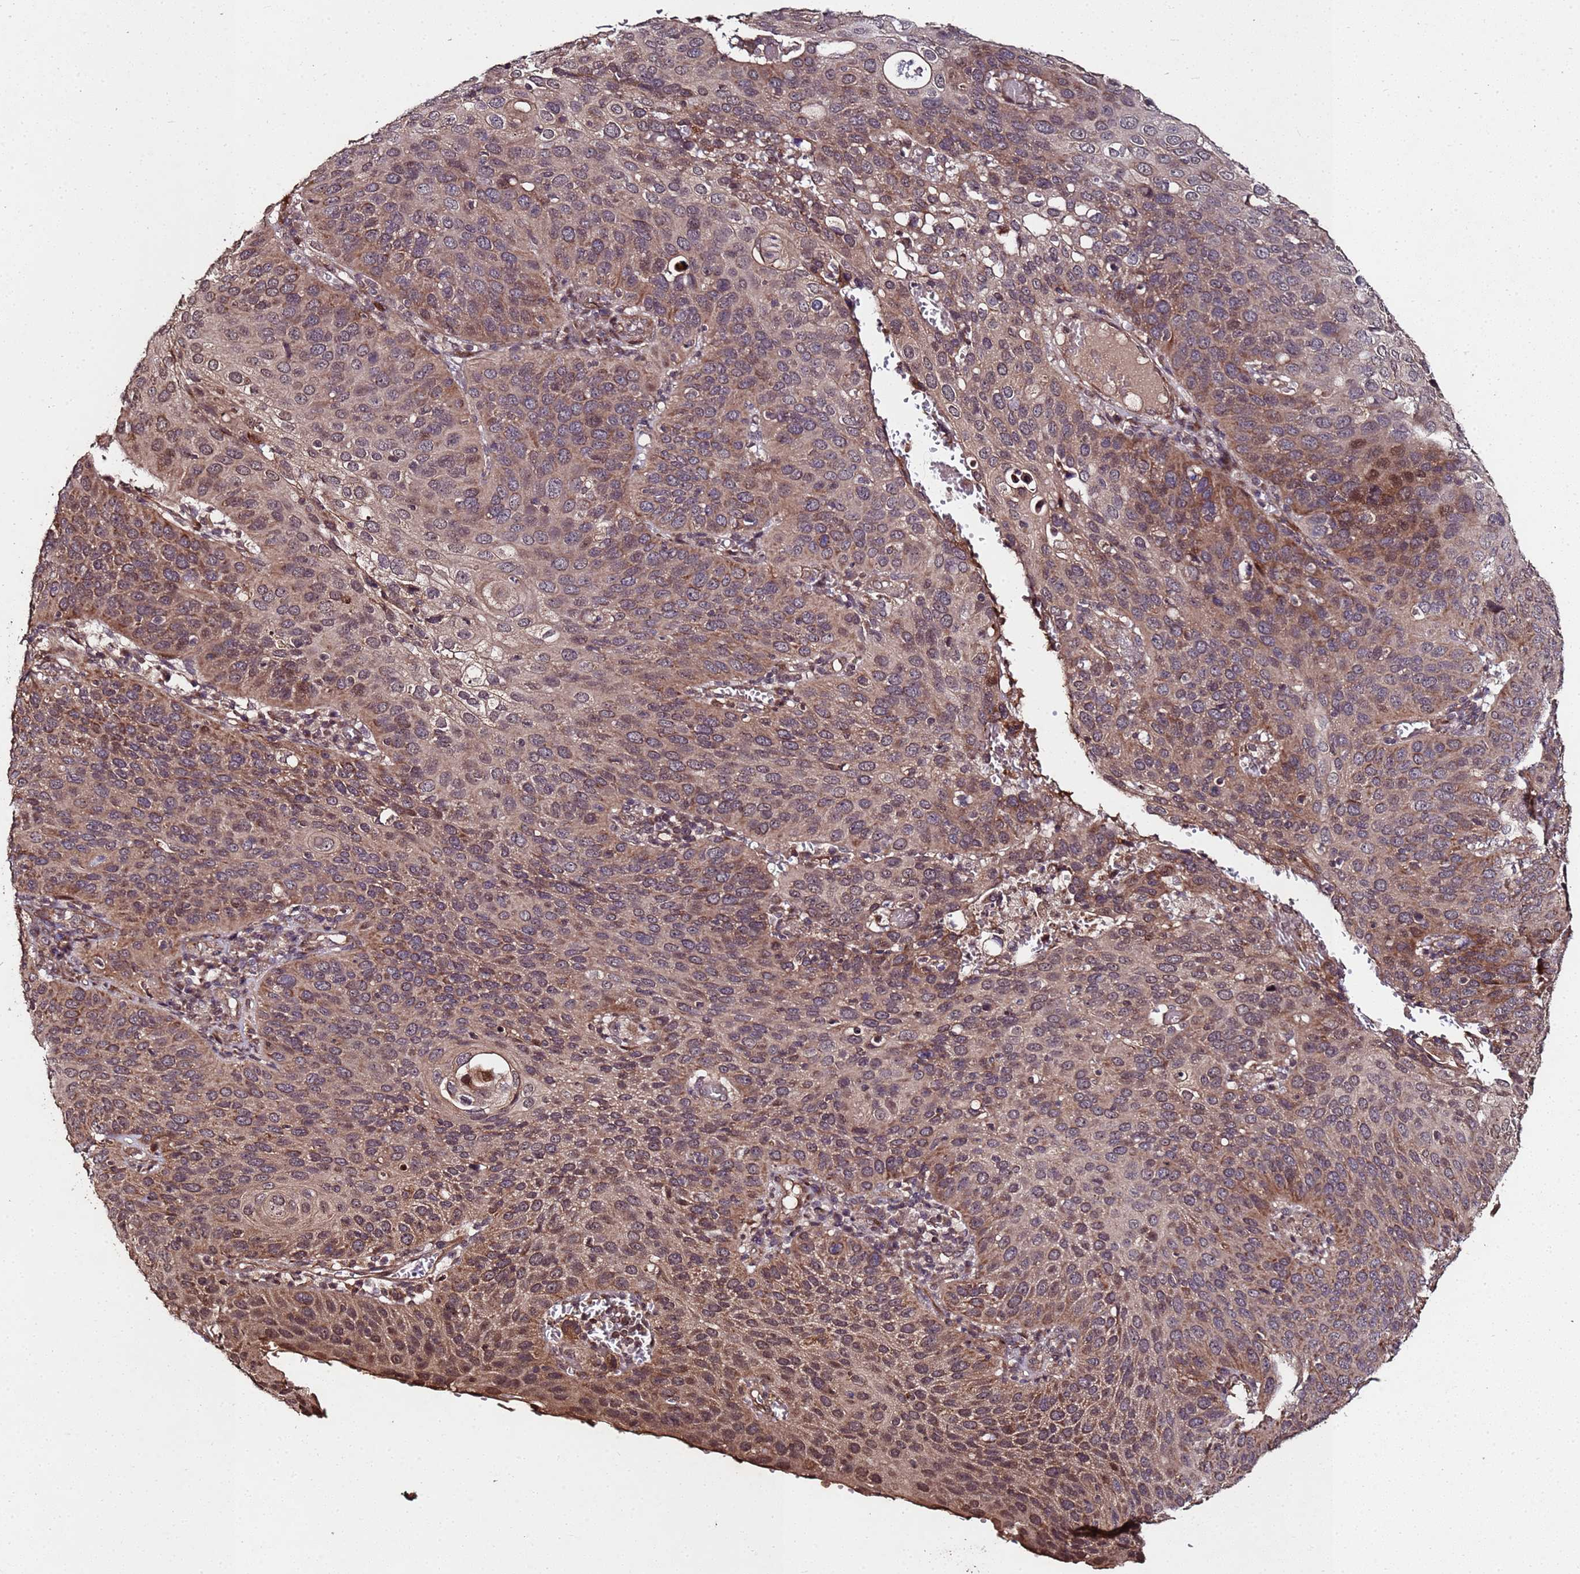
{"staining": {"intensity": "moderate", "quantity": ">75%", "location": "cytoplasmic/membranous"}, "tissue": "cervical cancer", "cell_type": "Tumor cells", "image_type": "cancer", "snomed": [{"axis": "morphology", "description": "Squamous cell carcinoma, NOS"}, {"axis": "topography", "description": "Cervix"}], "caption": "Immunohistochemistry (IHC) (DAB (3,3'-diaminobenzidine)) staining of human squamous cell carcinoma (cervical) demonstrates moderate cytoplasmic/membranous protein expression in about >75% of tumor cells.", "gene": "PRODH", "patient": {"sex": "female", "age": 36}}